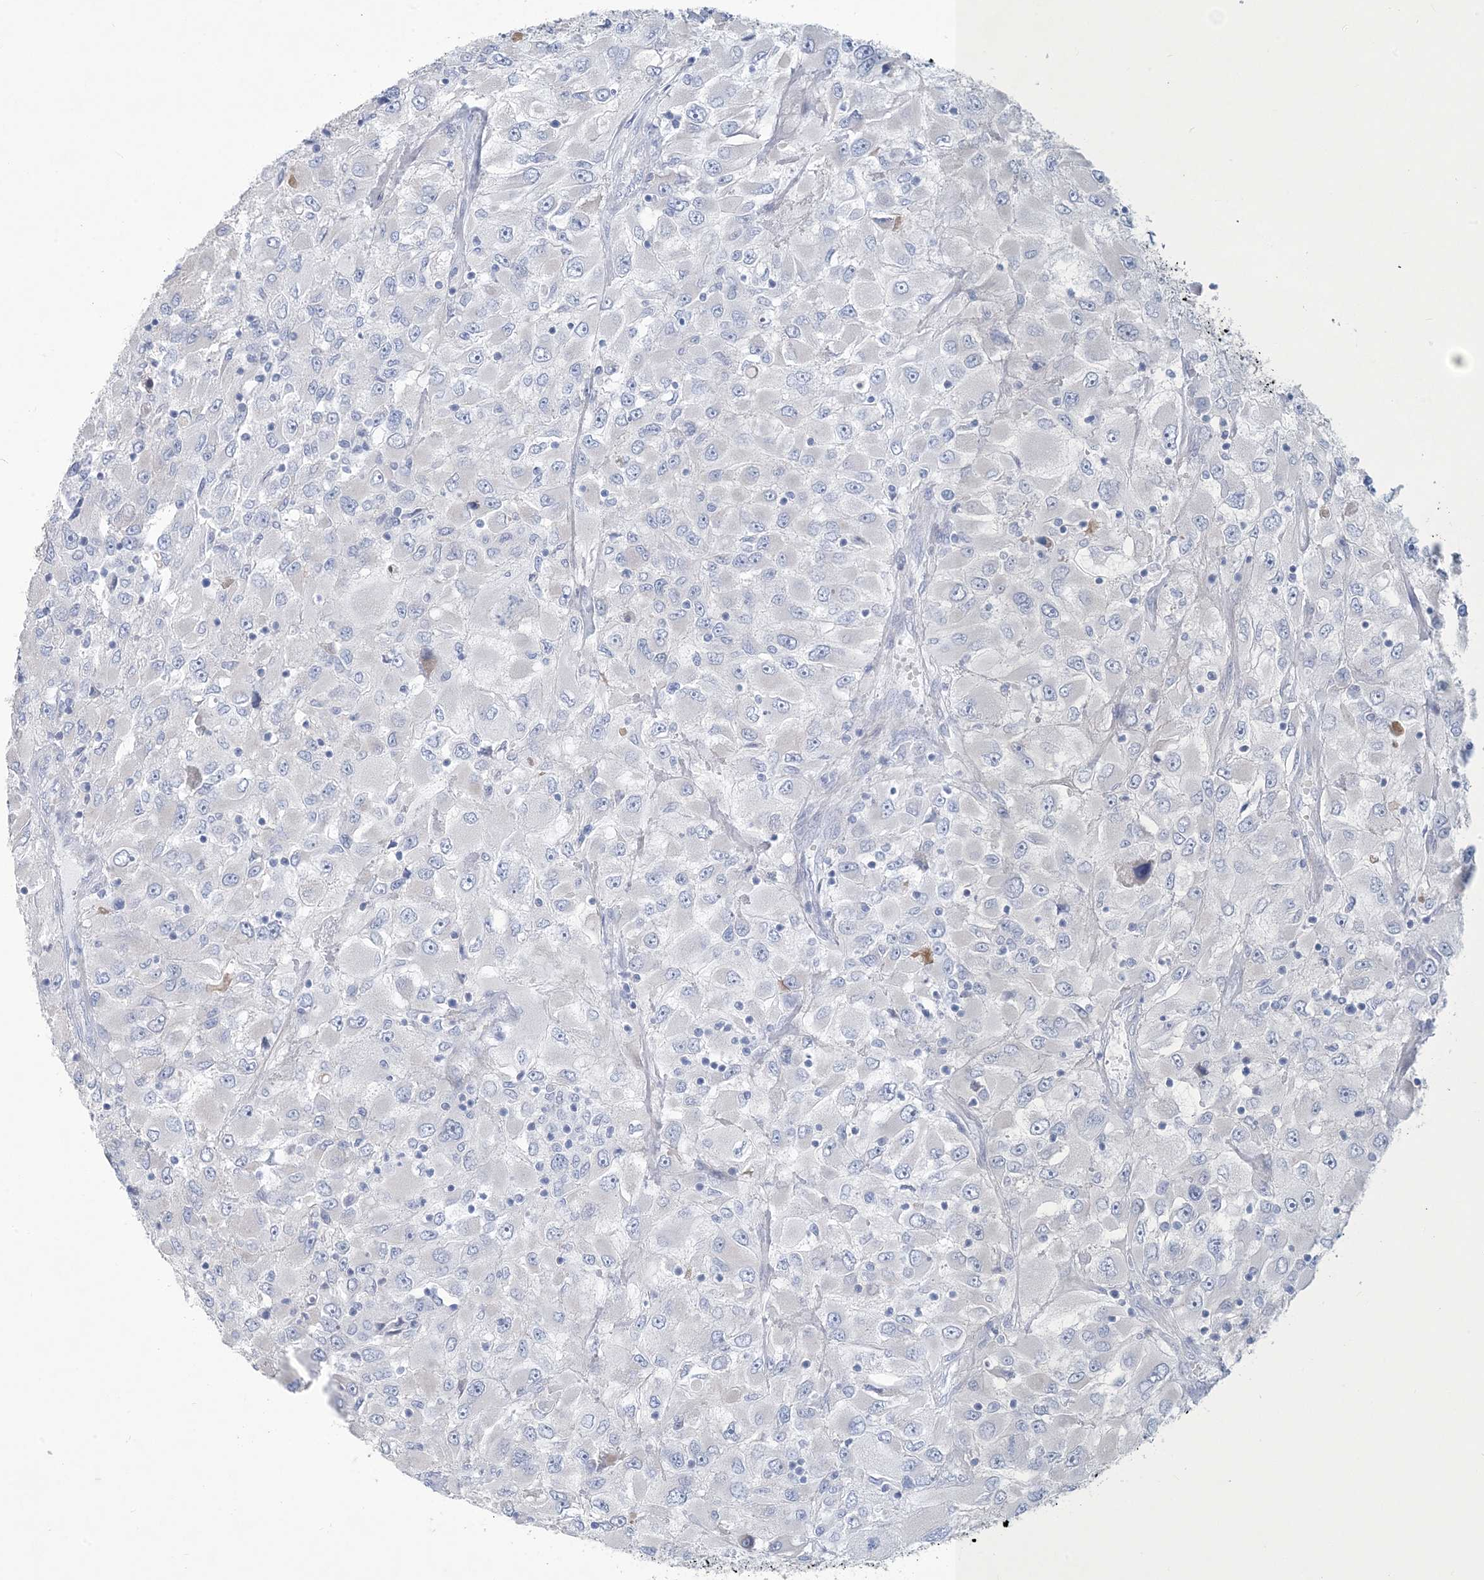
{"staining": {"intensity": "negative", "quantity": "none", "location": "none"}, "tissue": "renal cancer", "cell_type": "Tumor cells", "image_type": "cancer", "snomed": [{"axis": "morphology", "description": "Adenocarcinoma, NOS"}, {"axis": "topography", "description": "Kidney"}], "caption": "Photomicrograph shows no significant protein positivity in tumor cells of renal adenocarcinoma. Nuclei are stained in blue.", "gene": "MOXD1", "patient": {"sex": "female", "age": 52}}